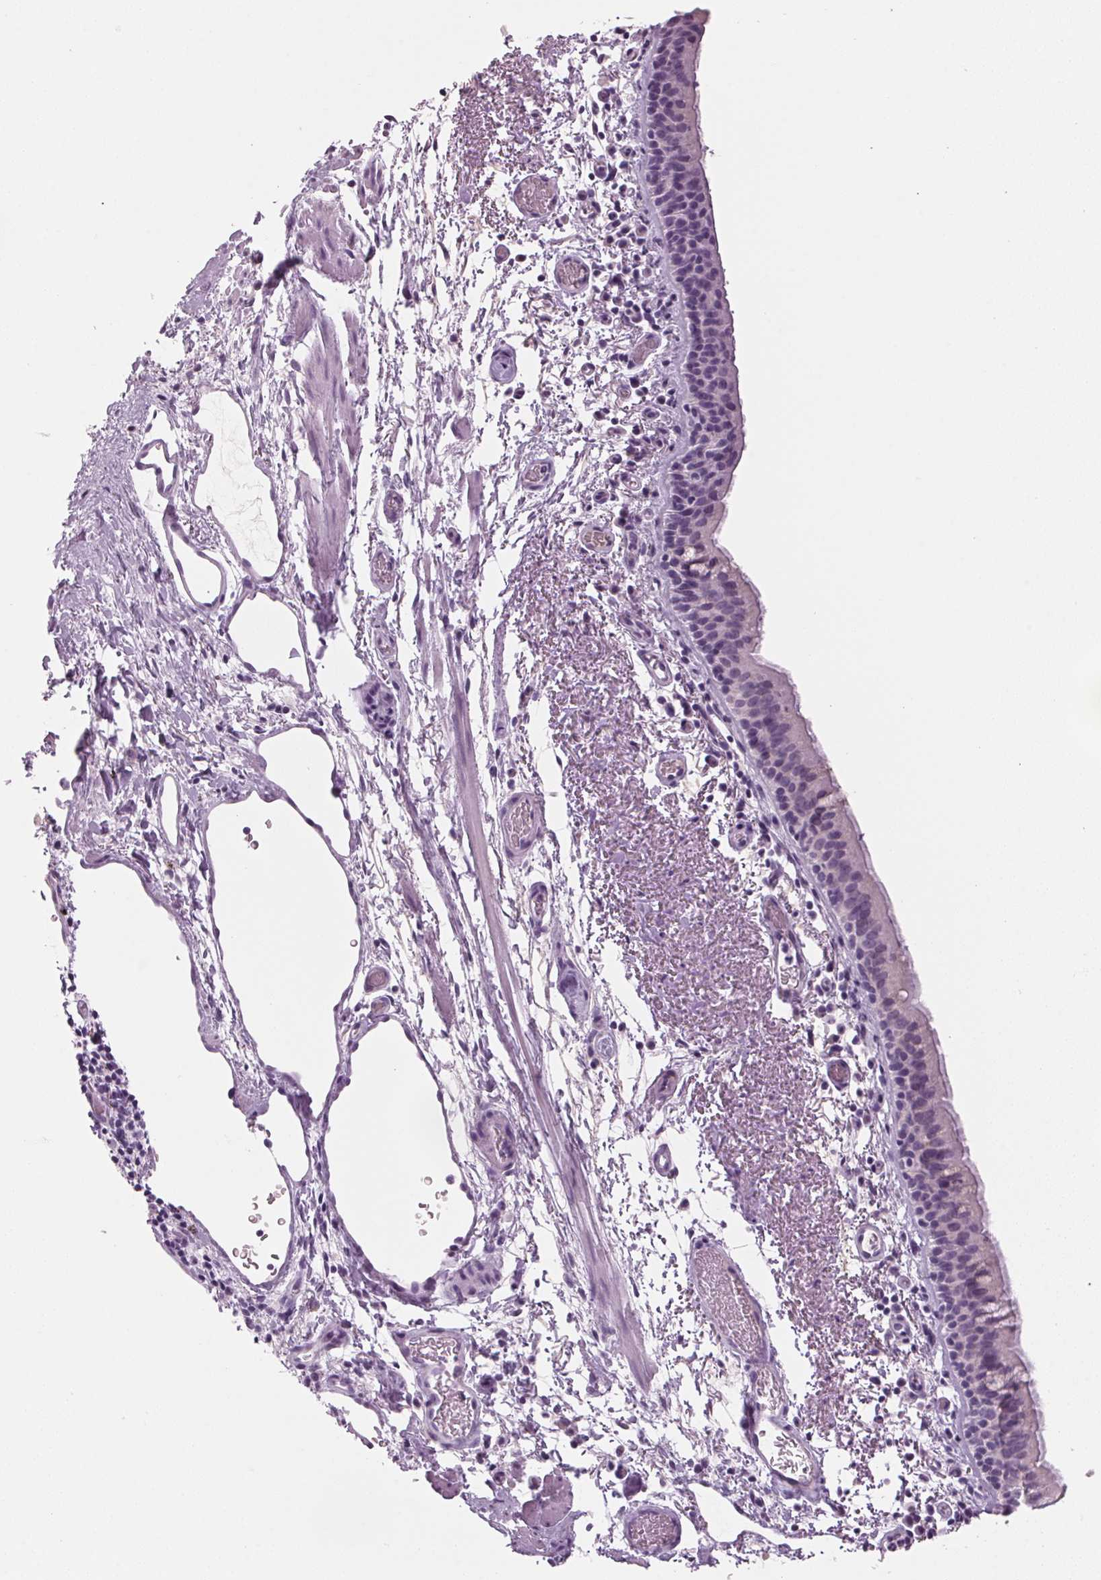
{"staining": {"intensity": "weak", "quantity": "25%-75%", "location": "cytoplasmic/membranous"}, "tissue": "bronchus", "cell_type": "Respiratory epithelial cells", "image_type": "normal", "snomed": [{"axis": "morphology", "description": "Normal tissue, NOS"}, {"axis": "morphology", "description": "Adenocarcinoma, NOS"}, {"axis": "topography", "description": "Bronchus"}], "caption": "DAB immunohistochemical staining of benign bronchus demonstrates weak cytoplasmic/membranous protein staining in about 25%-75% of respiratory epithelial cells.", "gene": "ADAM20", "patient": {"sex": "male", "age": 68}}